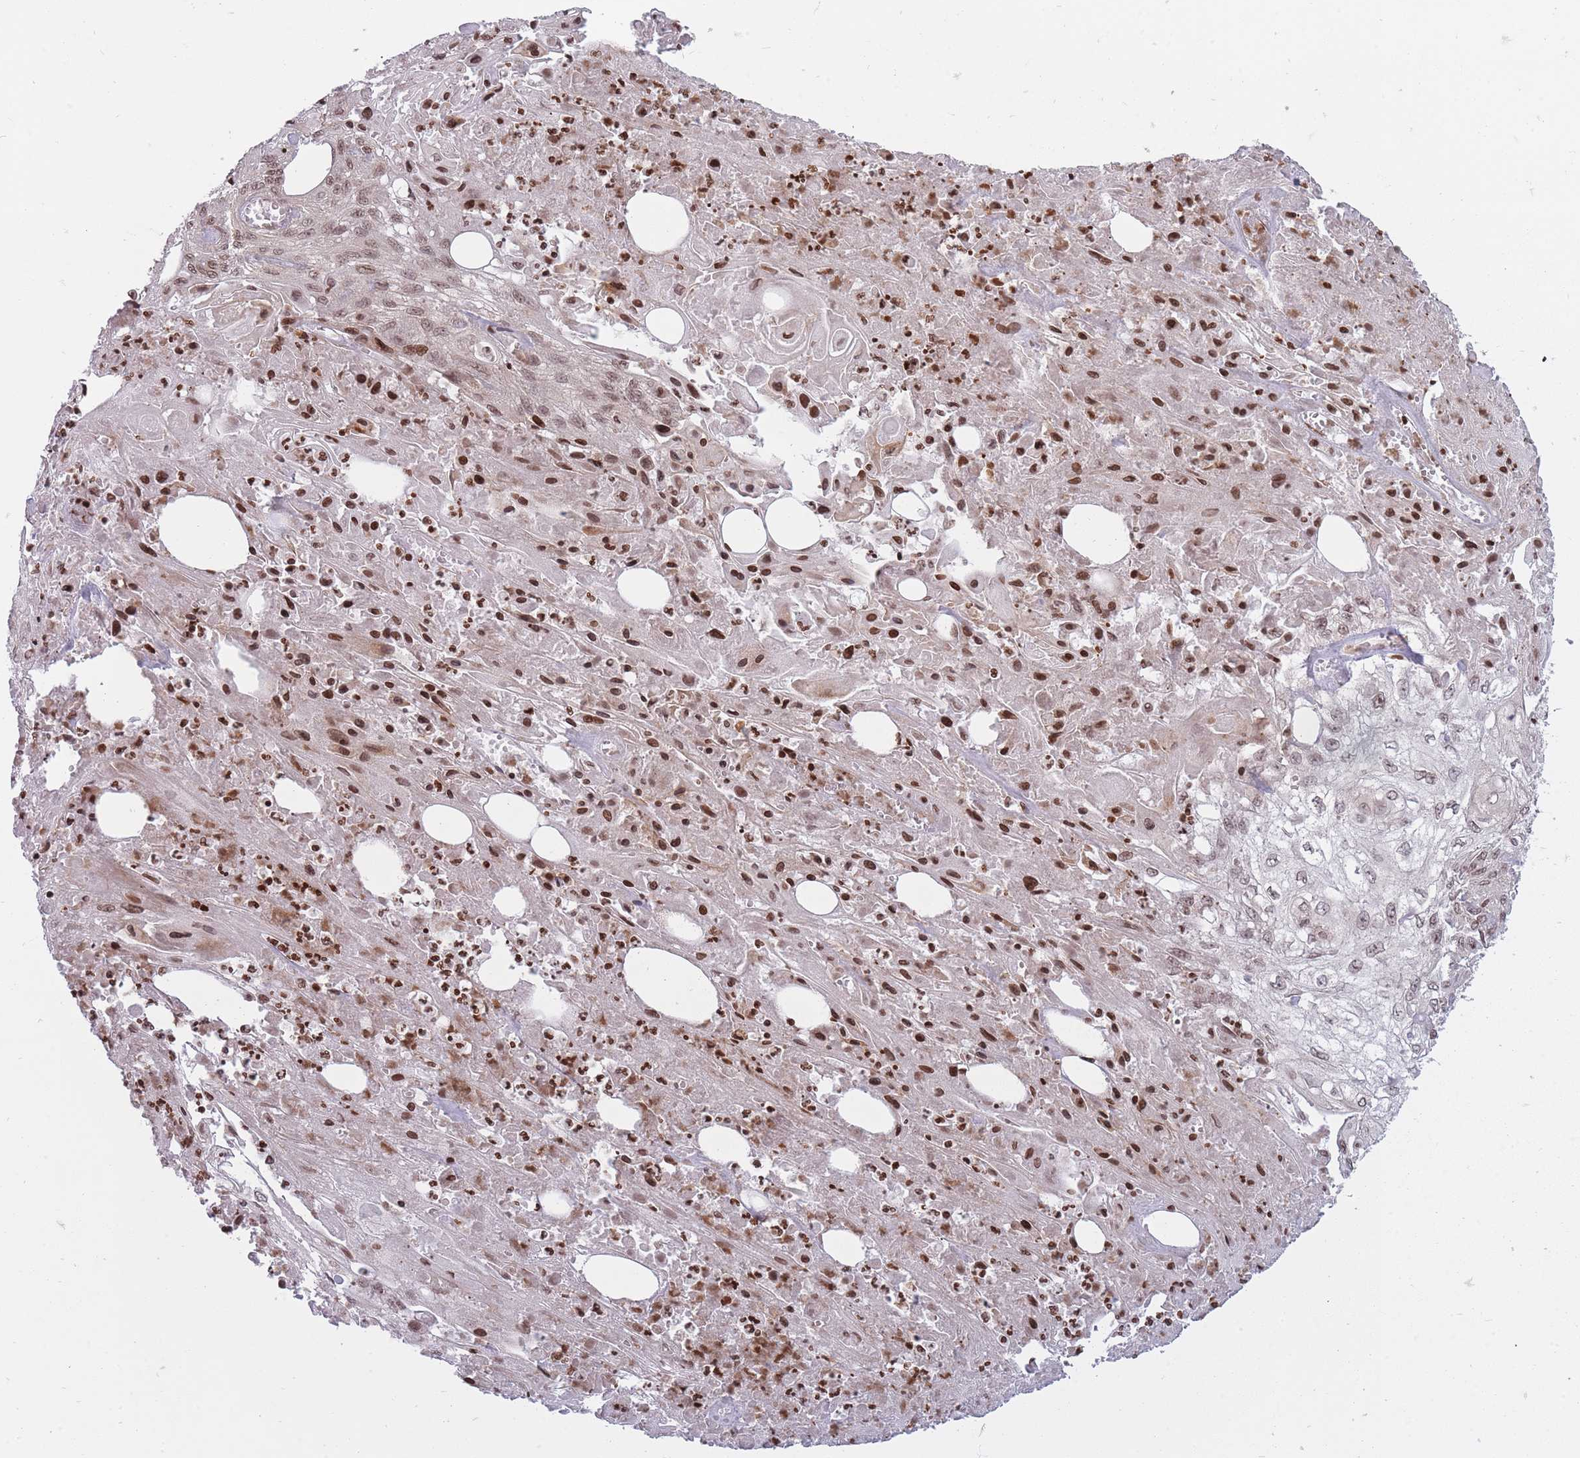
{"staining": {"intensity": "strong", "quantity": "25%-75%", "location": "nuclear"}, "tissue": "skin cancer", "cell_type": "Tumor cells", "image_type": "cancer", "snomed": [{"axis": "morphology", "description": "Squamous cell carcinoma, NOS"}, {"axis": "morphology", "description": "Squamous cell carcinoma, metastatic, NOS"}, {"axis": "topography", "description": "Skin"}, {"axis": "topography", "description": "Lymph node"}], "caption": "Protein expression analysis of skin cancer (squamous cell carcinoma) reveals strong nuclear staining in approximately 25%-75% of tumor cells.", "gene": "TMC6", "patient": {"sex": "male", "age": 75}}